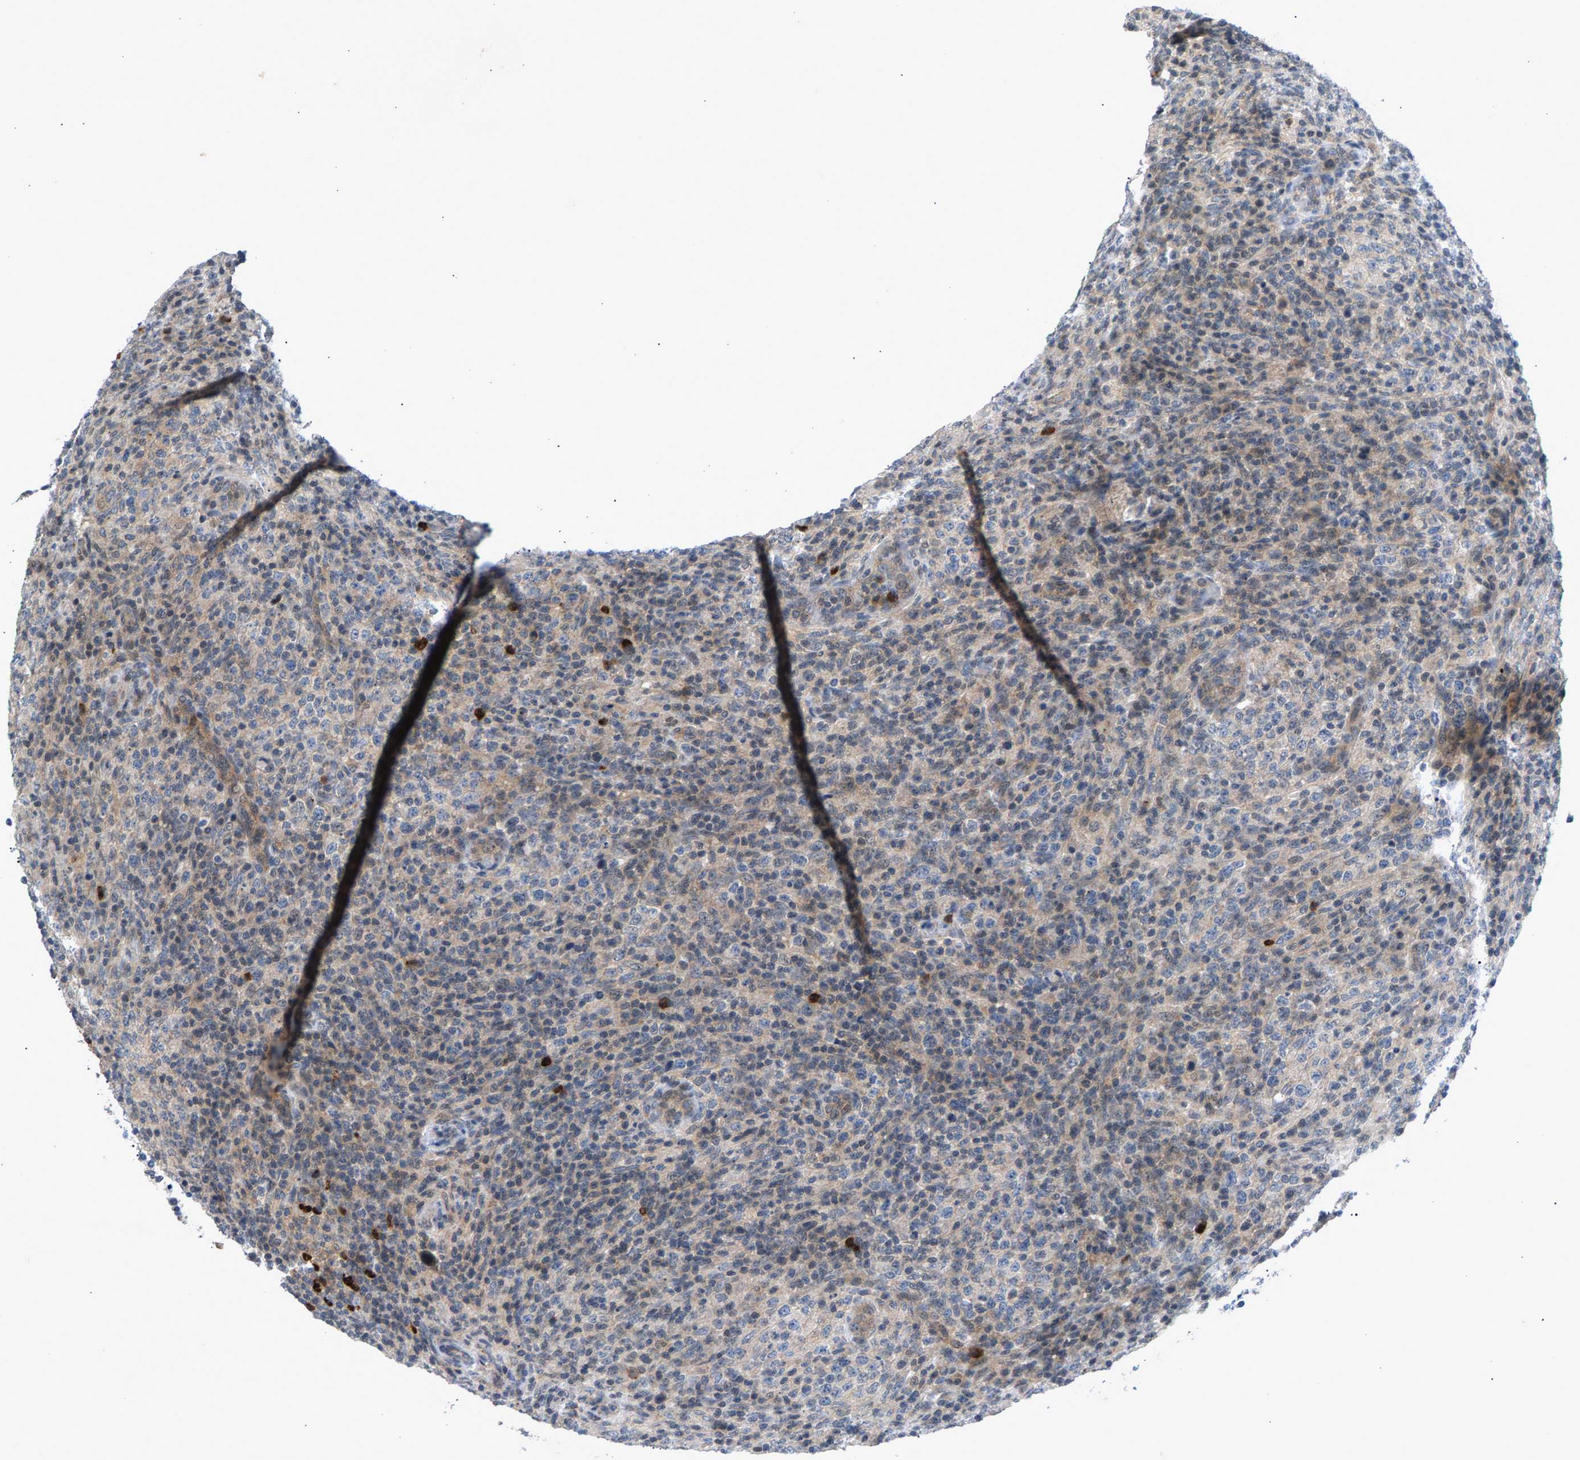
{"staining": {"intensity": "weak", "quantity": ">75%", "location": "cytoplasmic/membranous"}, "tissue": "lymphoma", "cell_type": "Tumor cells", "image_type": "cancer", "snomed": [{"axis": "morphology", "description": "Malignant lymphoma, non-Hodgkin's type, High grade"}, {"axis": "topography", "description": "Lymph node"}], "caption": "This histopathology image demonstrates IHC staining of human high-grade malignant lymphoma, non-Hodgkin's type, with low weak cytoplasmic/membranous positivity in approximately >75% of tumor cells.", "gene": "ZPR1", "patient": {"sex": "female", "age": 76}}